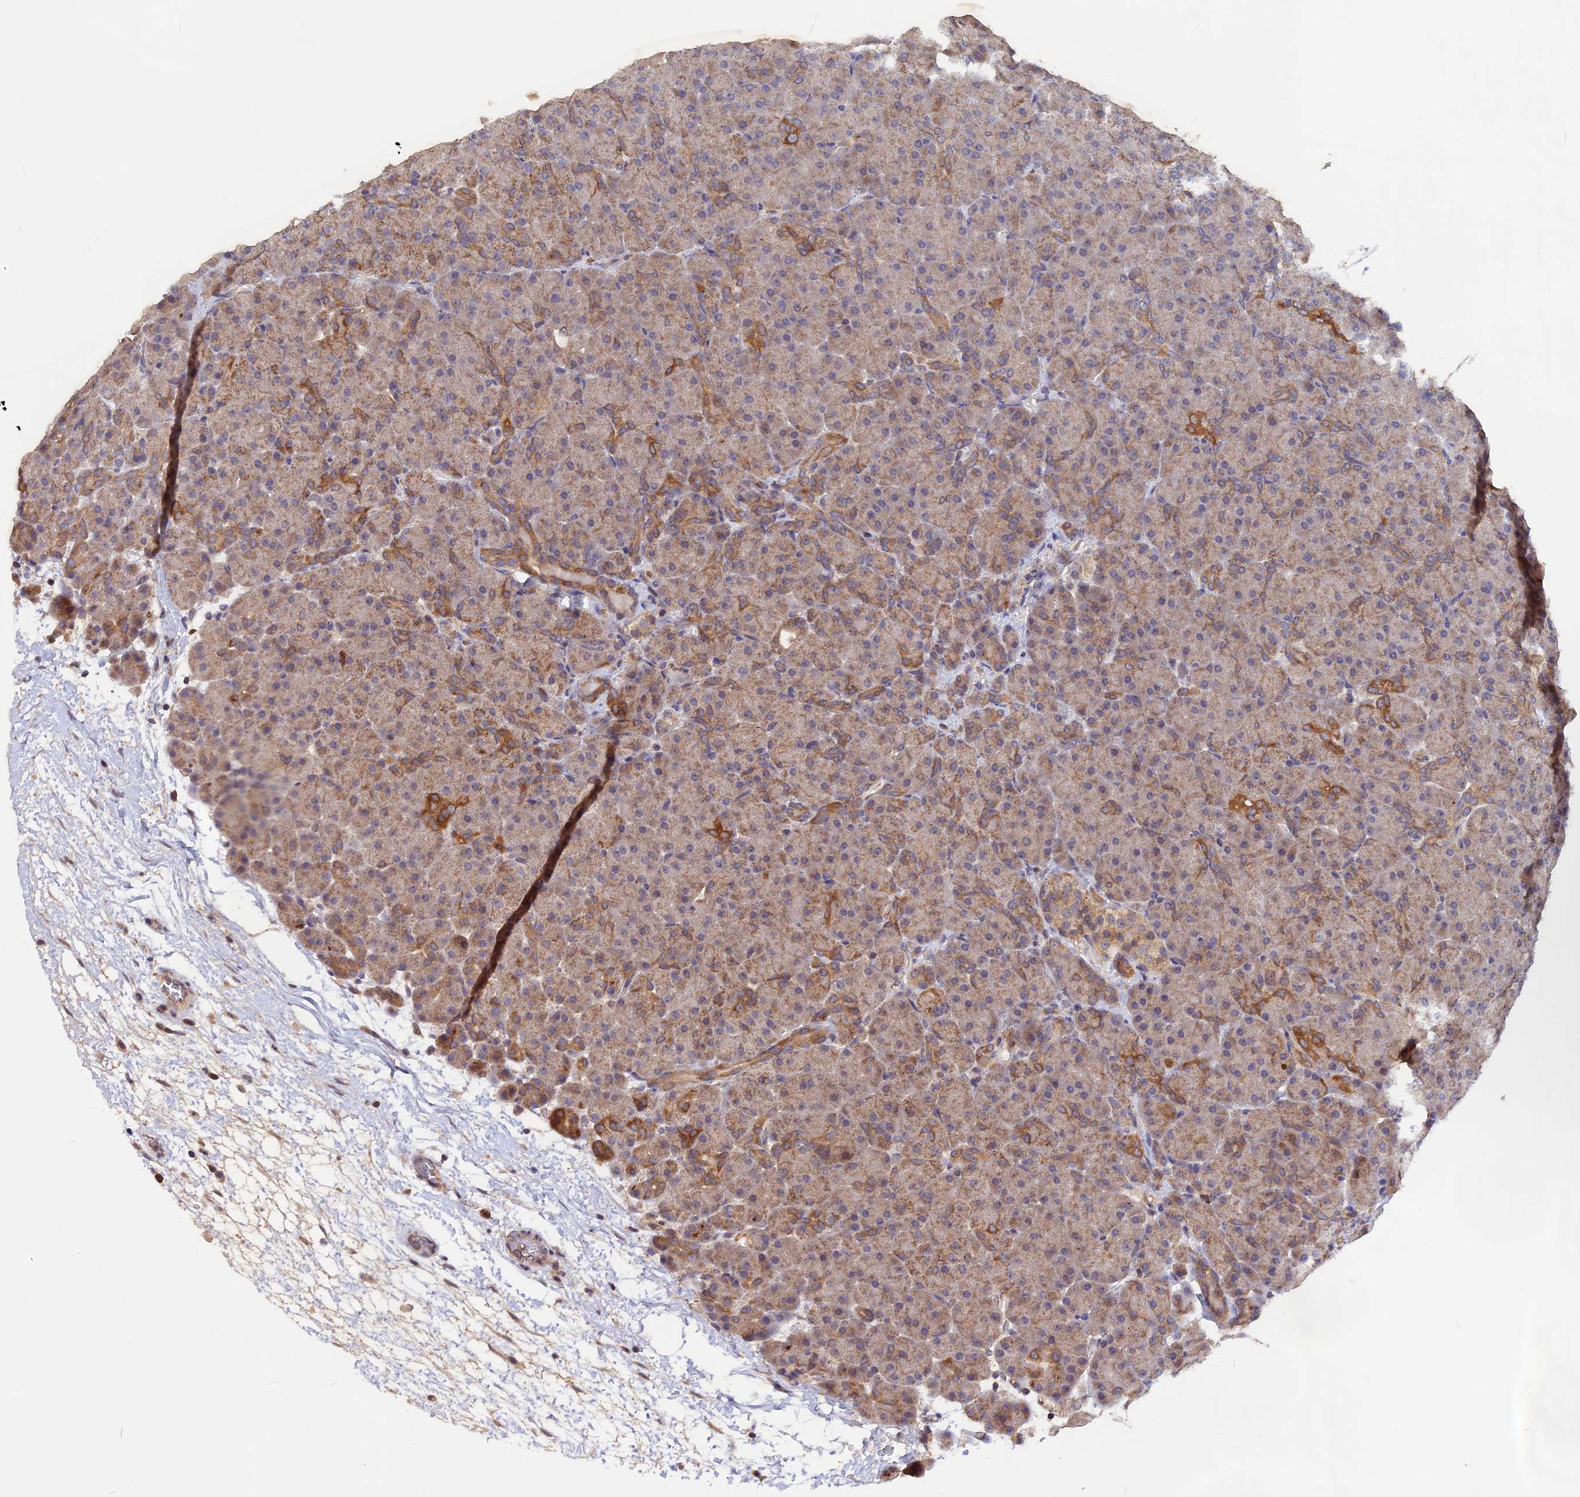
{"staining": {"intensity": "moderate", "quantity": "25%-75%", "location": "cytoplasmic/membranous"}, "tissue": "pancreas", "cell_type": "Exocrine glandular cells", "image_type": "normal", "snomed": [{"axis": "morphology", "description": "Normal tissue, NOS"}, {"axis": "topography", "description": "Pancreas"}], "caption": "Brown immunohistochemical staining in unremarkable pancreas exhibits moderate cytoplasmic/membranous staining in approximately 25%-75% of exocrine glandular cells.", "gene": "MARK4", "patient": {"sex": "male", "age": 66}}